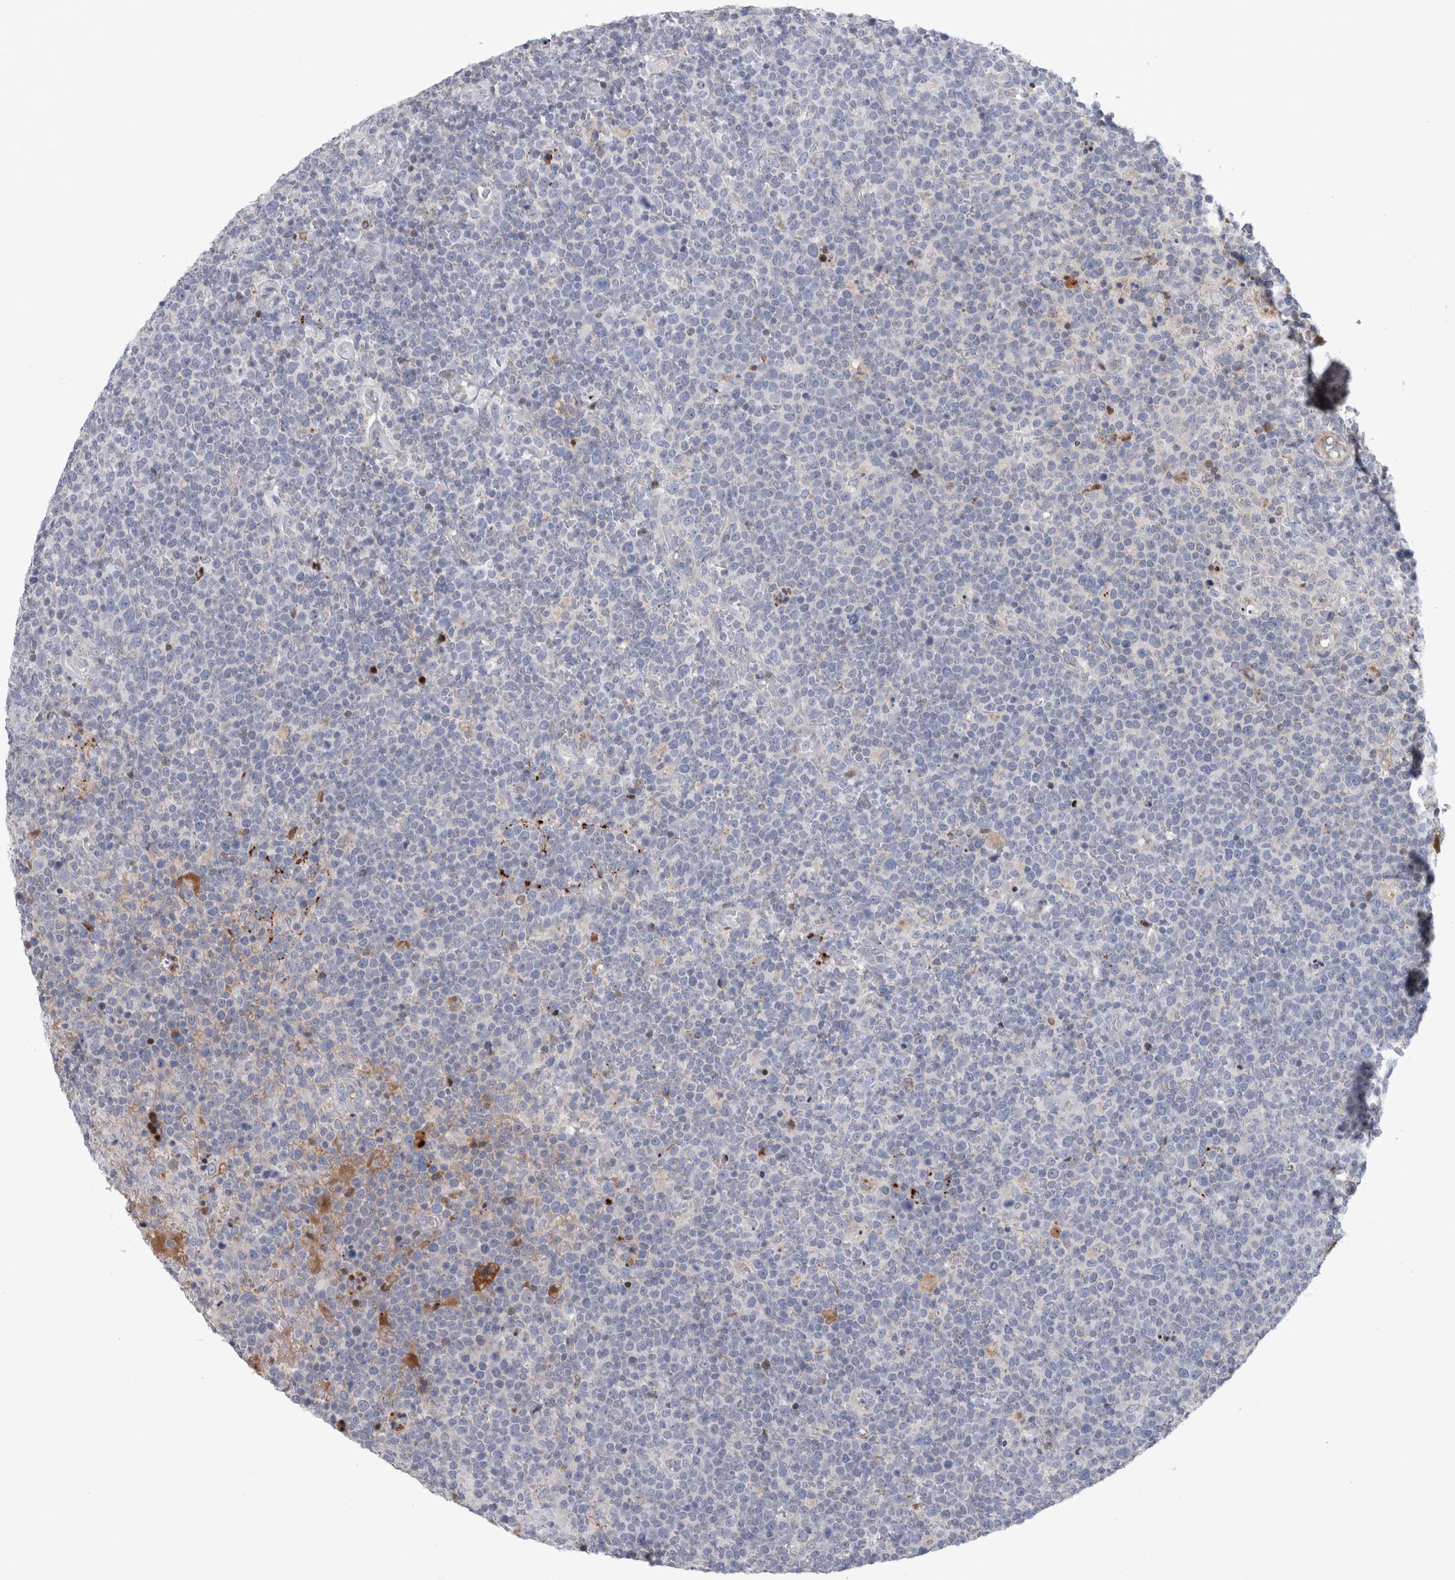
{"staining": {"intensity": "negative", "quantity": "none", "location": "none"}, "tissue": "lymphoma", "cell_type": "Tumor cells", "image_type": "cancer", "snomed": [{"axis": "morphology", "description": "Malignant lymphoma, non-Hodgkin's type, High grade"}, {"axis": "topography", "description": "Lymph node"}], "caption": "IHC micrograph of neoplastic tissue: human lymphoma stained with DAB (3,3'-diaminobenzidine) exhibits no significant protein positivity in tumor cells. The staining is performed using DAB (3,3'-diaminobenzidine) brown chromogen with nuclei counter-stained in using hematoxylin.", "gene": "RBM48", "patient": {"sex": "male", "age": 61}}